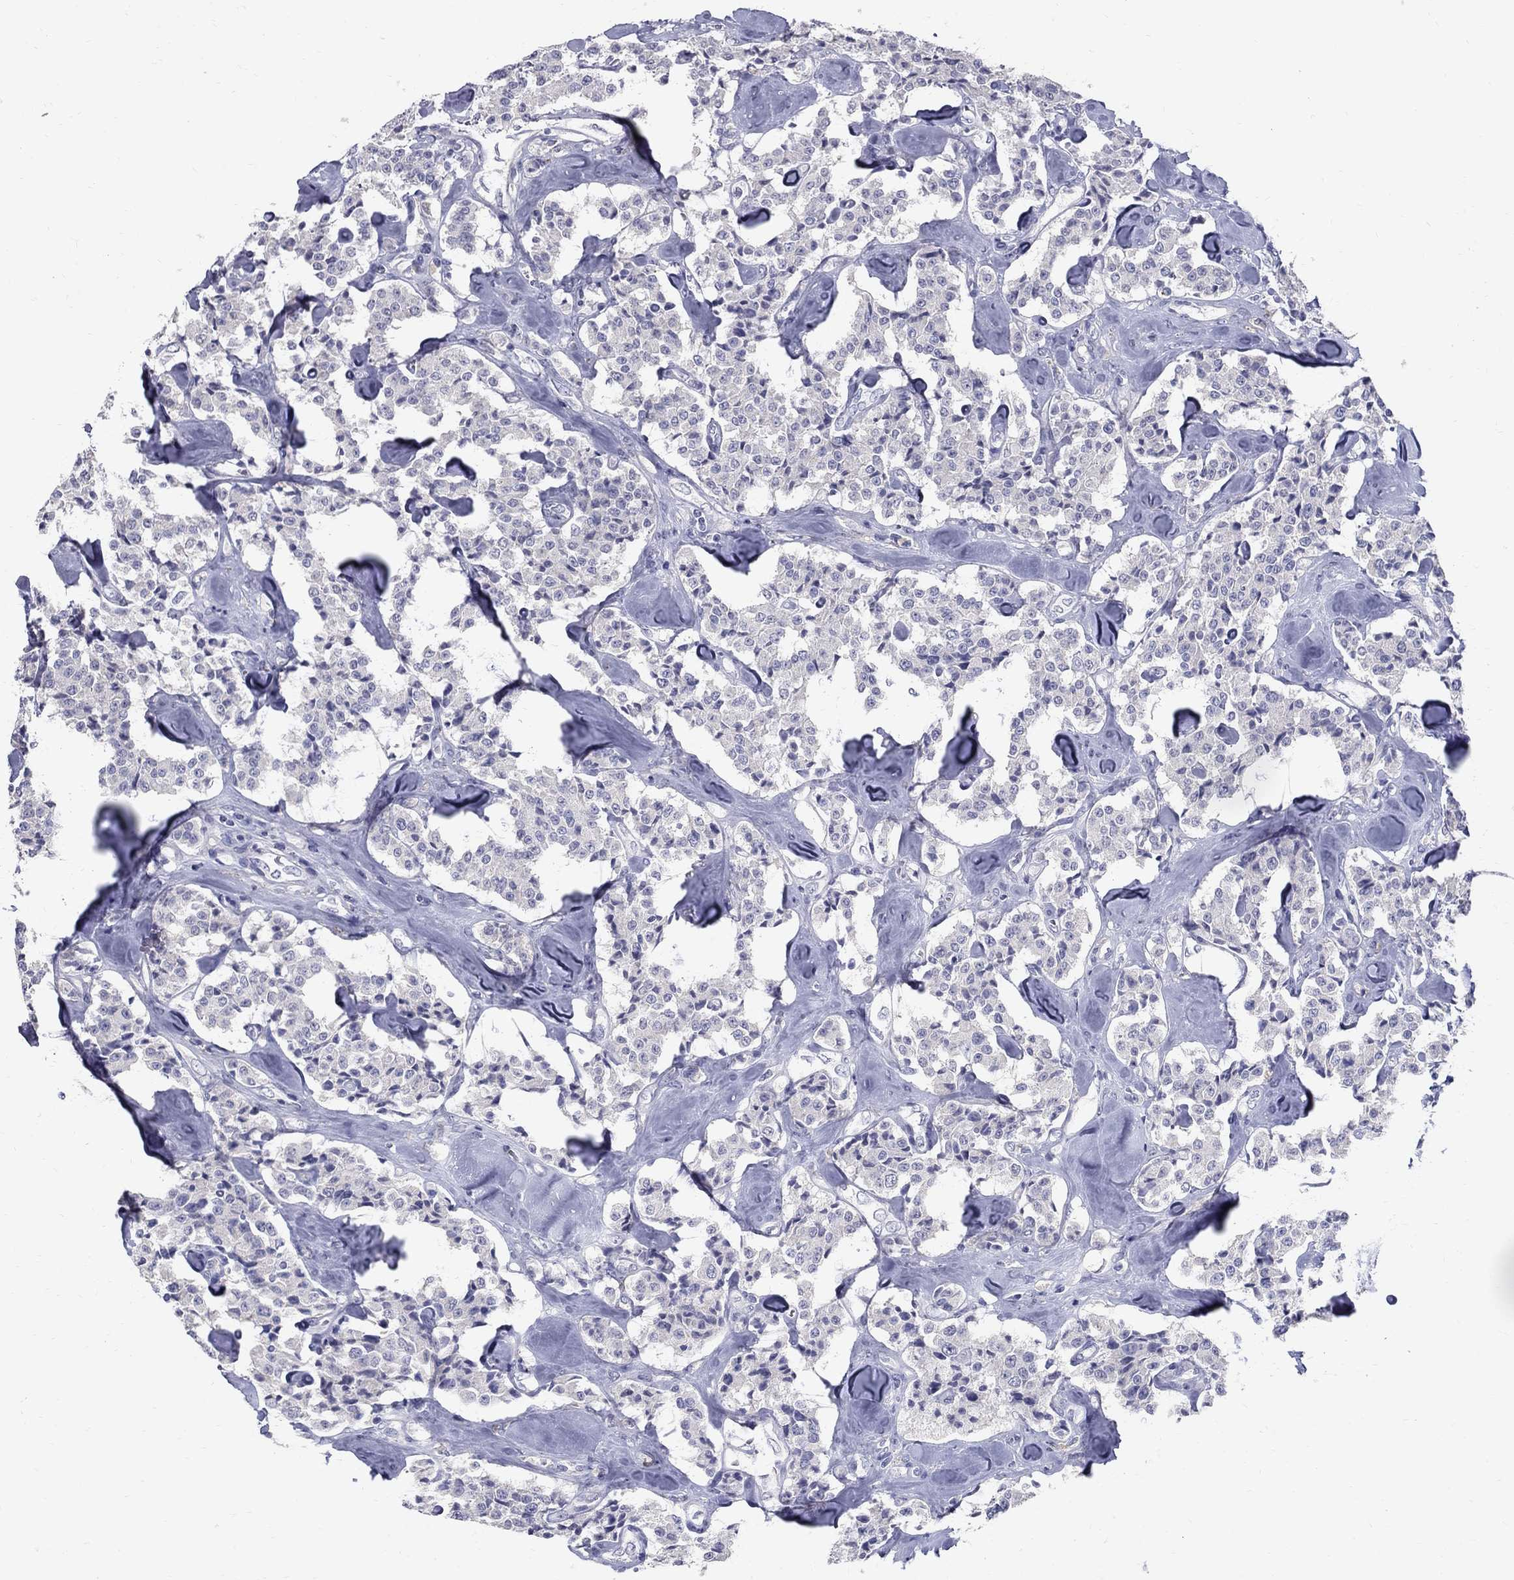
{"staining": {"intensity": "negative", "quantity": "none", "location": "none"}, "tissue": "carcinoid", "cell_type": "Tumor cells", "image_type": "cancer", "snomed": [{"axis": "morphology", "description": "Carcinoid, malignant, NOS"}, {"axis": "topography", "description": "Pancreas"}], "caption": "Immunohistochemistry (IHC) photomicrograph of neoplastic tissue: human carcinoid stained with DAB (3,3'-diaminobenzidine) displays no significant protein staining in tumor cells.", "gene": "TP53TG5", "patient": {"sex": "male", "age": 41}}